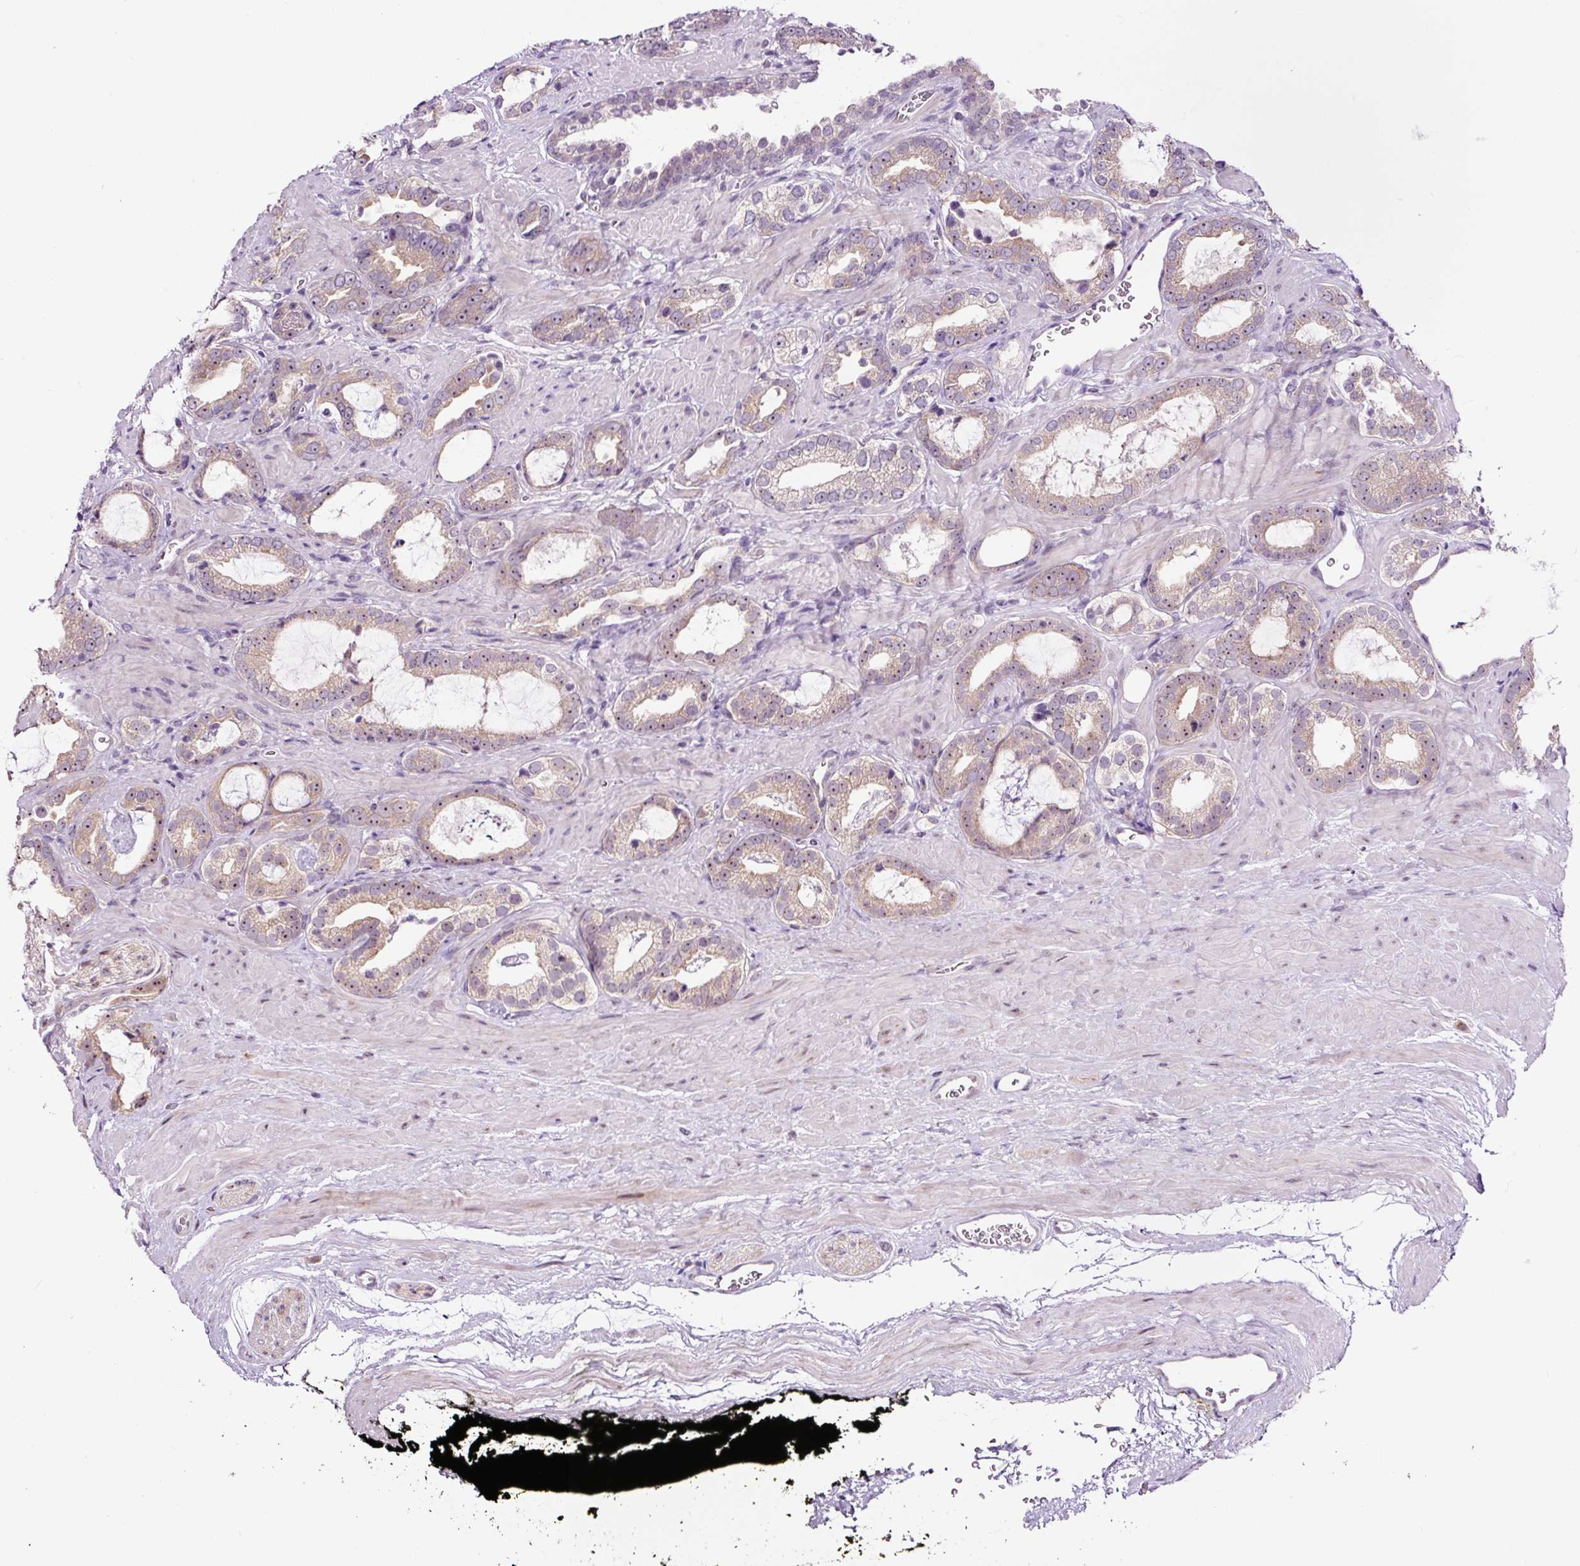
{"staining": {"intensity": "weak", "quantity": ">75%", "location": "cytoplasmic/membranous,nuclear"}, "tissue": "prostate cancer", "cell_type": "Tumor cells", "image_type": "cancer", "snomed": [{"axis": "morphology", "description": "Adenocarcinoma, Low grade"}, {"axis": "topography", "description": "Prostate"}], "caption": "Prostate cancer stained with DAB immunohistochemistry displays low levels of weak cytoplasmic/membranous and nuclear expression in about >75% of tumor cells.", "gene": "NOM1", "patient": {"sex": "male", "age": 62}}